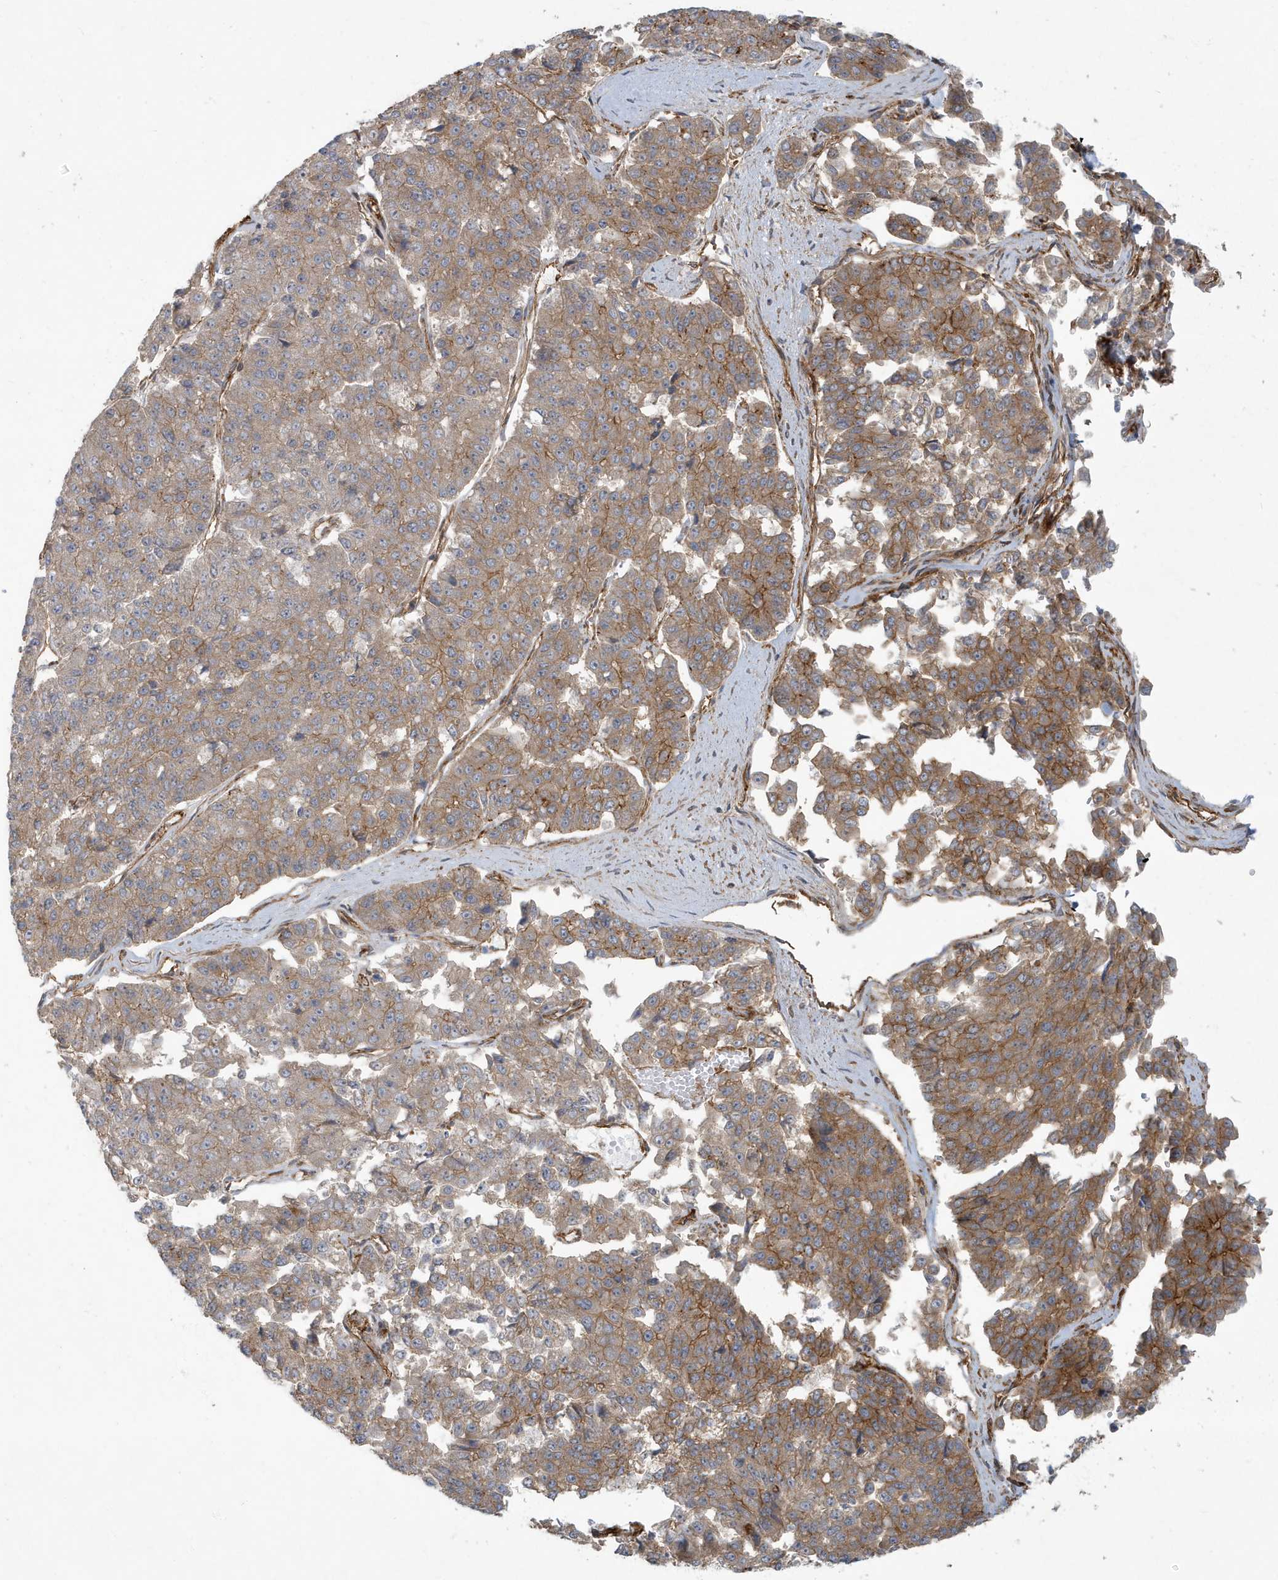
{"staining": {"intensity": "moderate", "quantity": ">75%", "location": "cytoplasmic/membranous"}, "tissue": "pancreatic cancer", "cell_type": "Tumor cells", "image_type": "cancer", "snomed": [{"axis": "morphology", "description": "Adenocarcinoma, NOS"}, {"axis": "topography", "description": "Pancreas"}], "caption": "Immunohistochemistry image of neoplastic tissue: human pancreatic cancer (adenocarcinoma) stained using IHC shows medium levels of moderate protein expression localized specifically in the cytoplasmic/membranous of tumor cells, appearing as a cytoplasmic/membranous brown color.", "gene": "ATP23", "patient": {"sex": "male", "age": 50}}